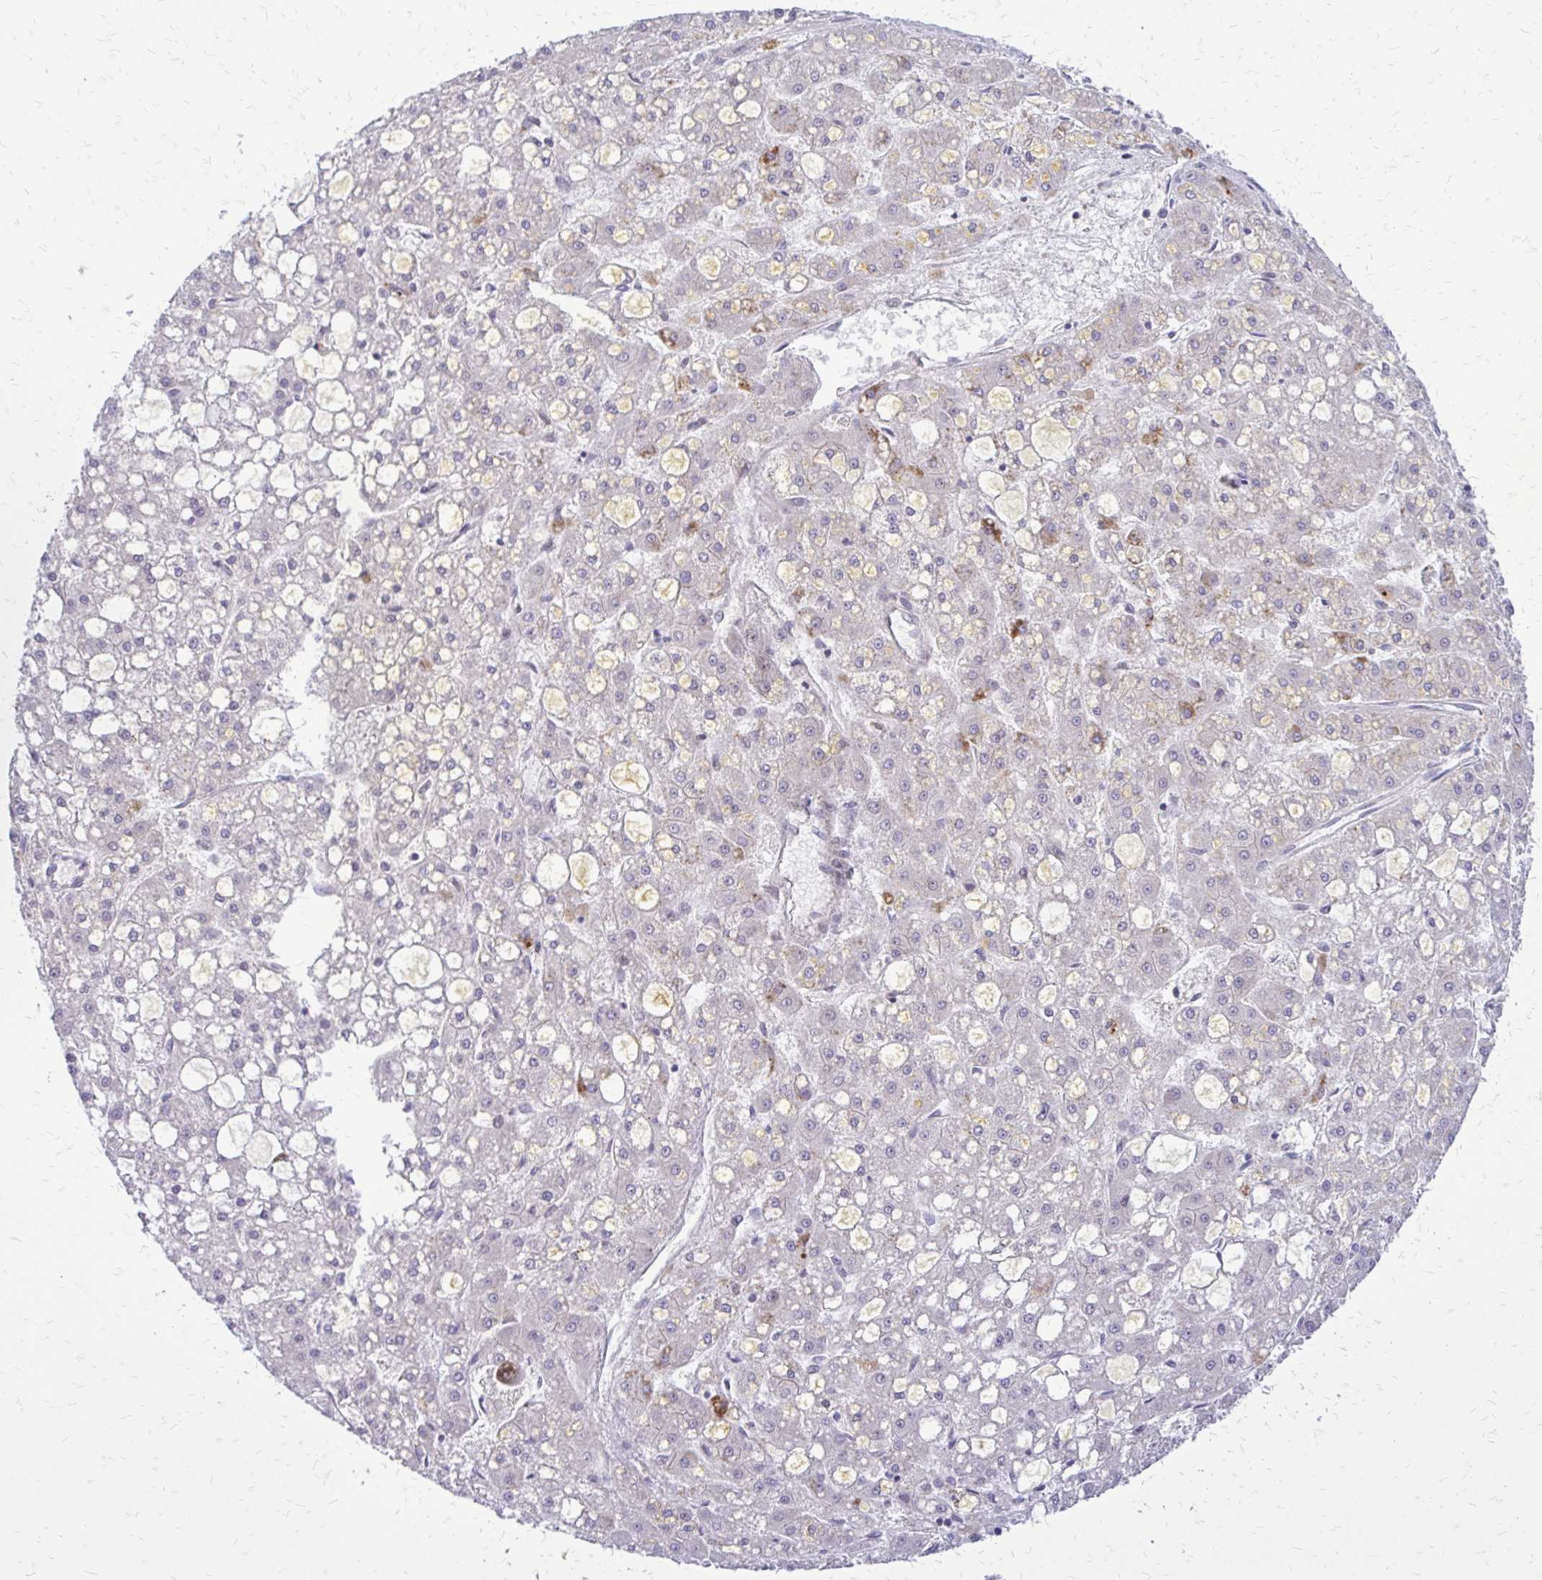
{"staining": {"intensity": "negative", "quantity": "none", "location": "none"}, "tissue": "liver cancer", "cell_type": "Tumor cells", "image_type": "cancer", "snomed": [{"axis": "morphology", "description": "Carcinoma, Hepatocellular, NOS"}, {"axis": "topography", "description": "Liver"}], "caption": "DAB (3,3'-diaminobenzidine) immunohistochemical staining of liver cancer exhibits no significant positivity in tumor cells.", "gene": "PPDPFL", "patient": {"sex": "male", "age": 67}}